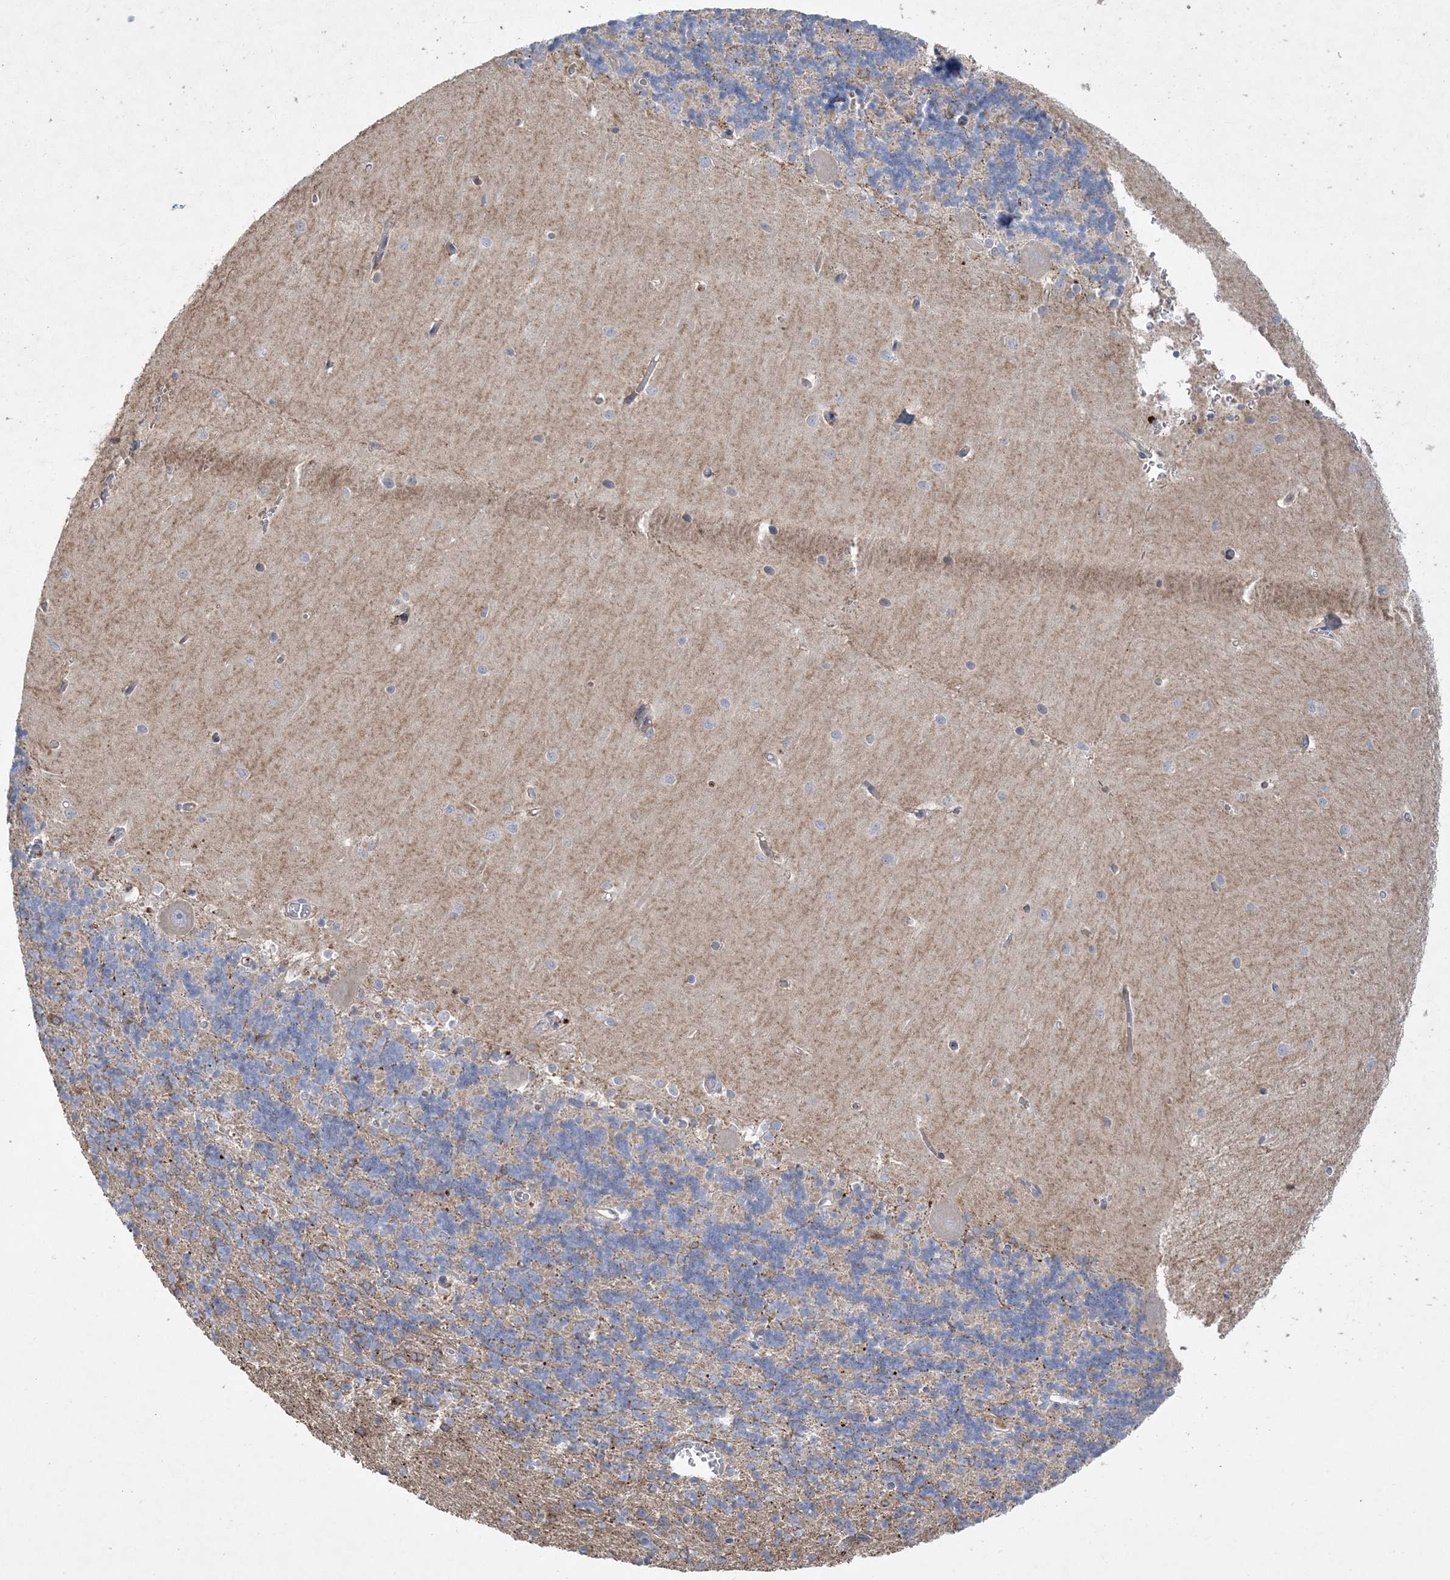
{"staining": {"intensity": "weak", "quantity": "25%-75%", "location": "cytoplasmic/membranous"}, "tissue": "cerebellum", "cell_type": "Cells in granular layer", "image_type": "normal", "snomed": [{"axis": "morphology", "description": "Normal tissue, NOS"}, {"axis": "topography", "description": "Cerebellum"}], "caption": "Immunohistochemistry (IHC) micrograph of unremarkable cerebellum: human cerebellum stained using immunohistochemistry (IHC) exhibits low levels of weak protein expression localized specifically in the cytoplasmic/membranous of cells in granular layer, appearing as a cytoplasmic/membranous brown color.", "gene": "ADCK2", "patient": {"sex": "male", "age": 37}}